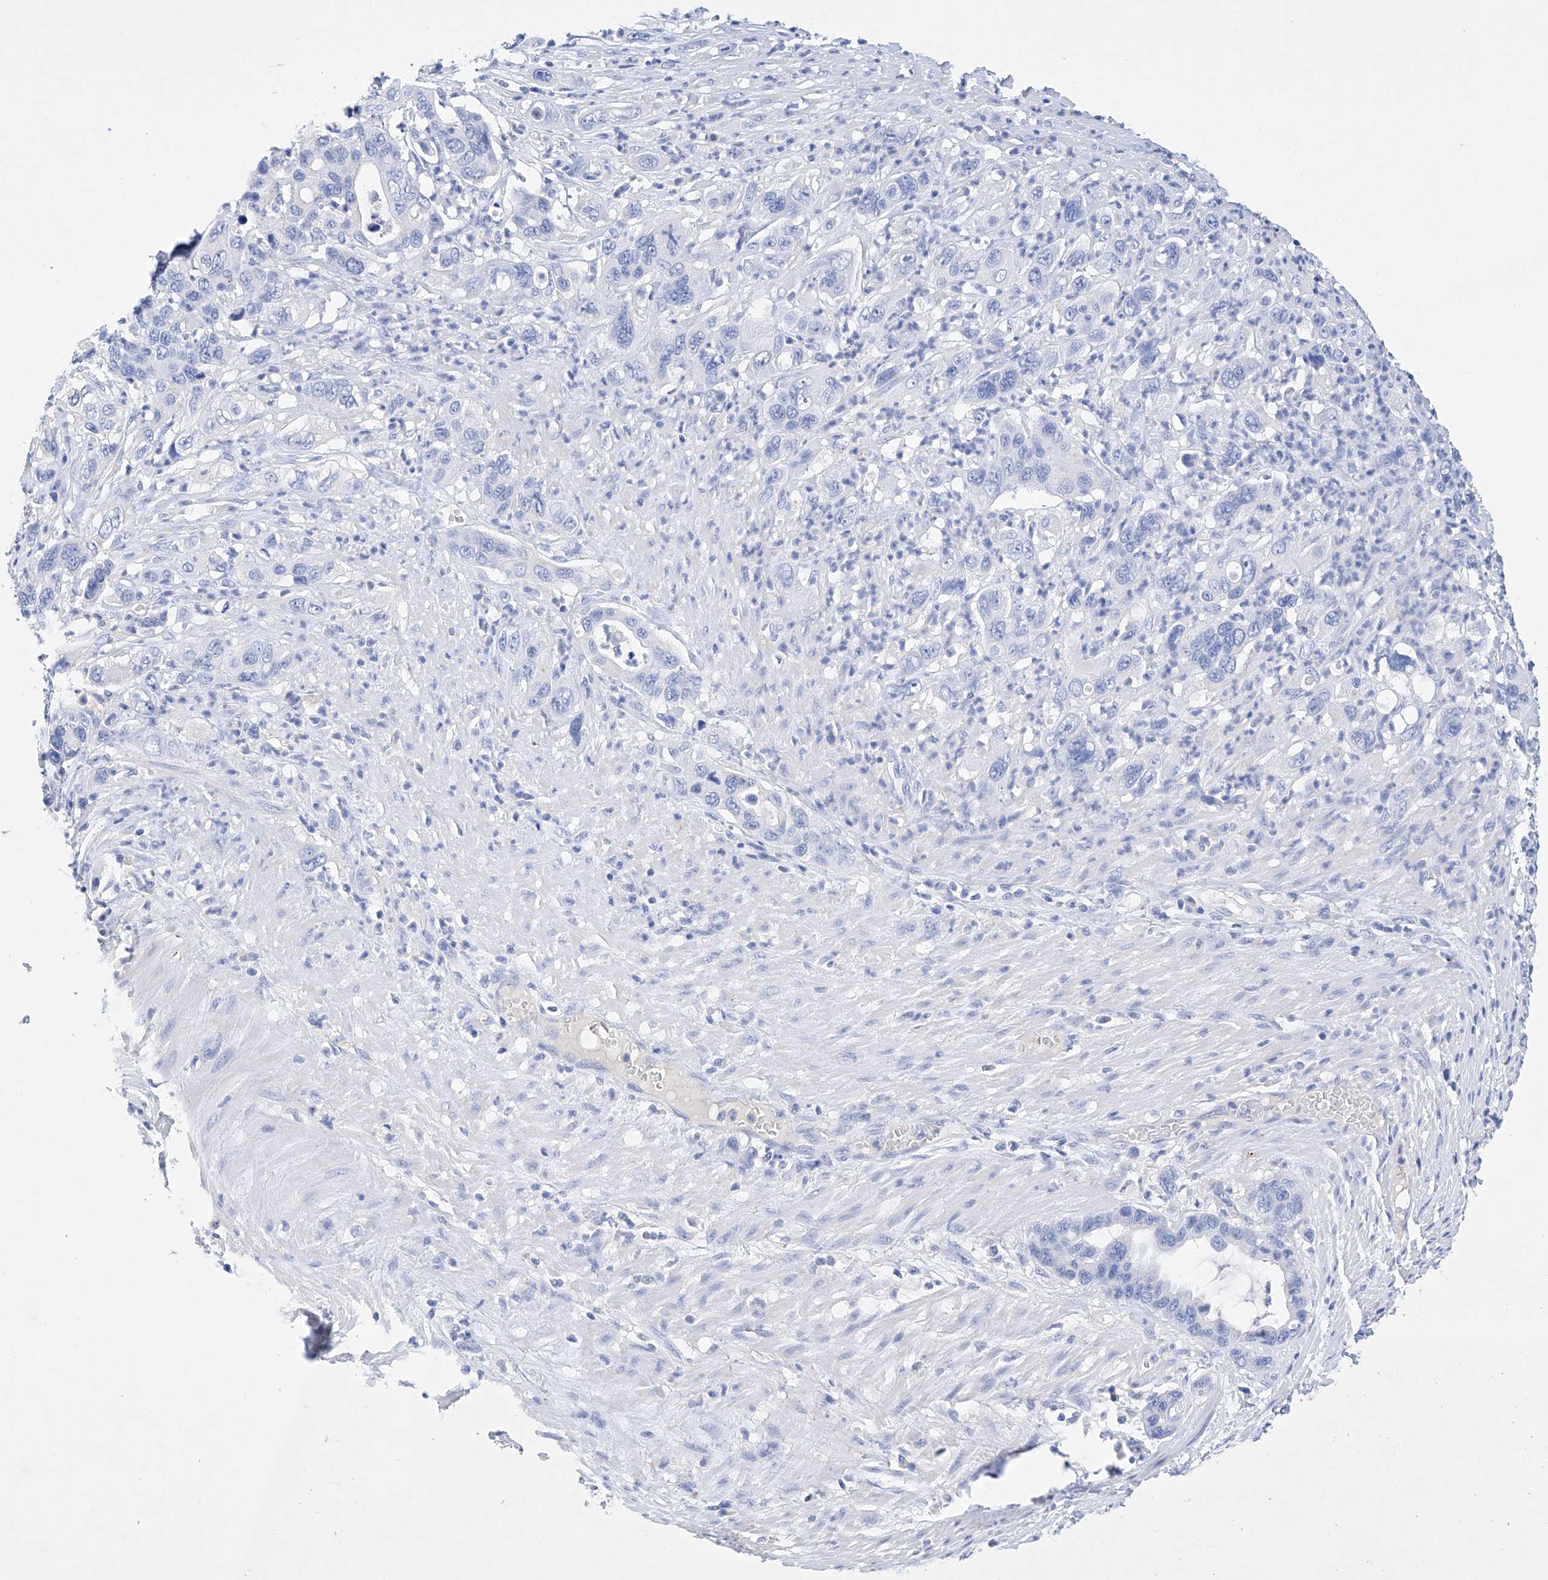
{"staining": {"intensity": "negative", "quantity": "none", "location": "none"}, "tissue": "pancreatic cancer", "cell_type": "Tumor cells", "image_type": "cancer", "snomed": [{"axis": "morphology", "description": "Adenocarcinoma, NOS"}, {"axis": "topography", "description": "Pancreas"}], "caption": "An immunohistochemistry (IHC) photomicrograph of pancreatic cancer is shown. There is no staining in tumor cells of pancreatic cancer.", "gene": "LURAP1", "patient": {"sex": "female", "age": 71}}